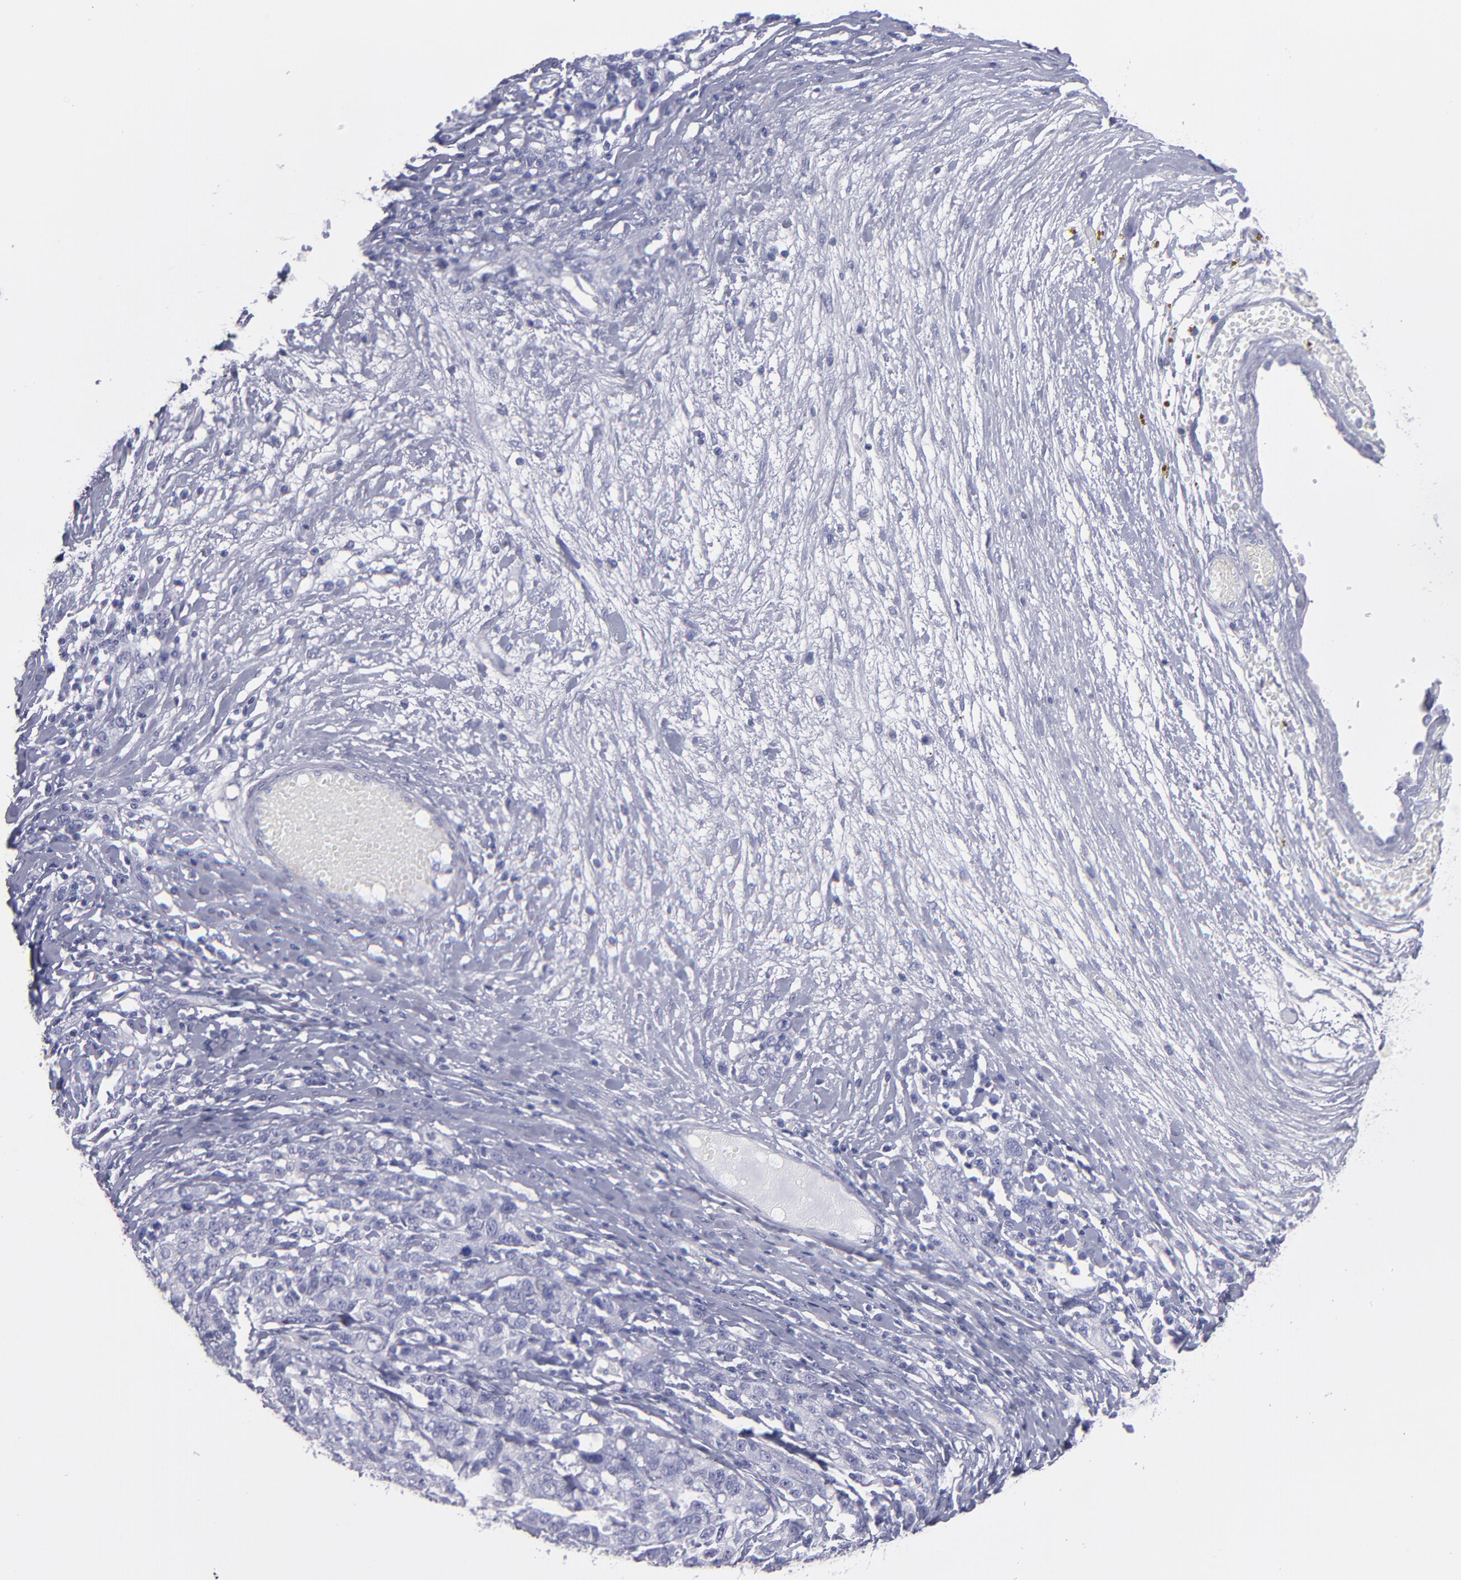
{"staining": {"intensity": "negative", "quantity": "none", "location": "none"}, "tissue": "ovarian cancer", "cell_type": "Tumor cells", "image_type": "cancer", "snomed": [{"axis": "morphology", "description": "Cystadenocarcinoma, serous, NOS"}, {"axis": "topography", "description": "Ovary"}], "caption": "An IHC micrograph of ovarian serous cystadenocarcinoma is shown. There is no staining in tumor cells of ovarian serous cystadenocarcinoma.", "gene": "MB", "patient": {"sex": "female", "age": 71}}